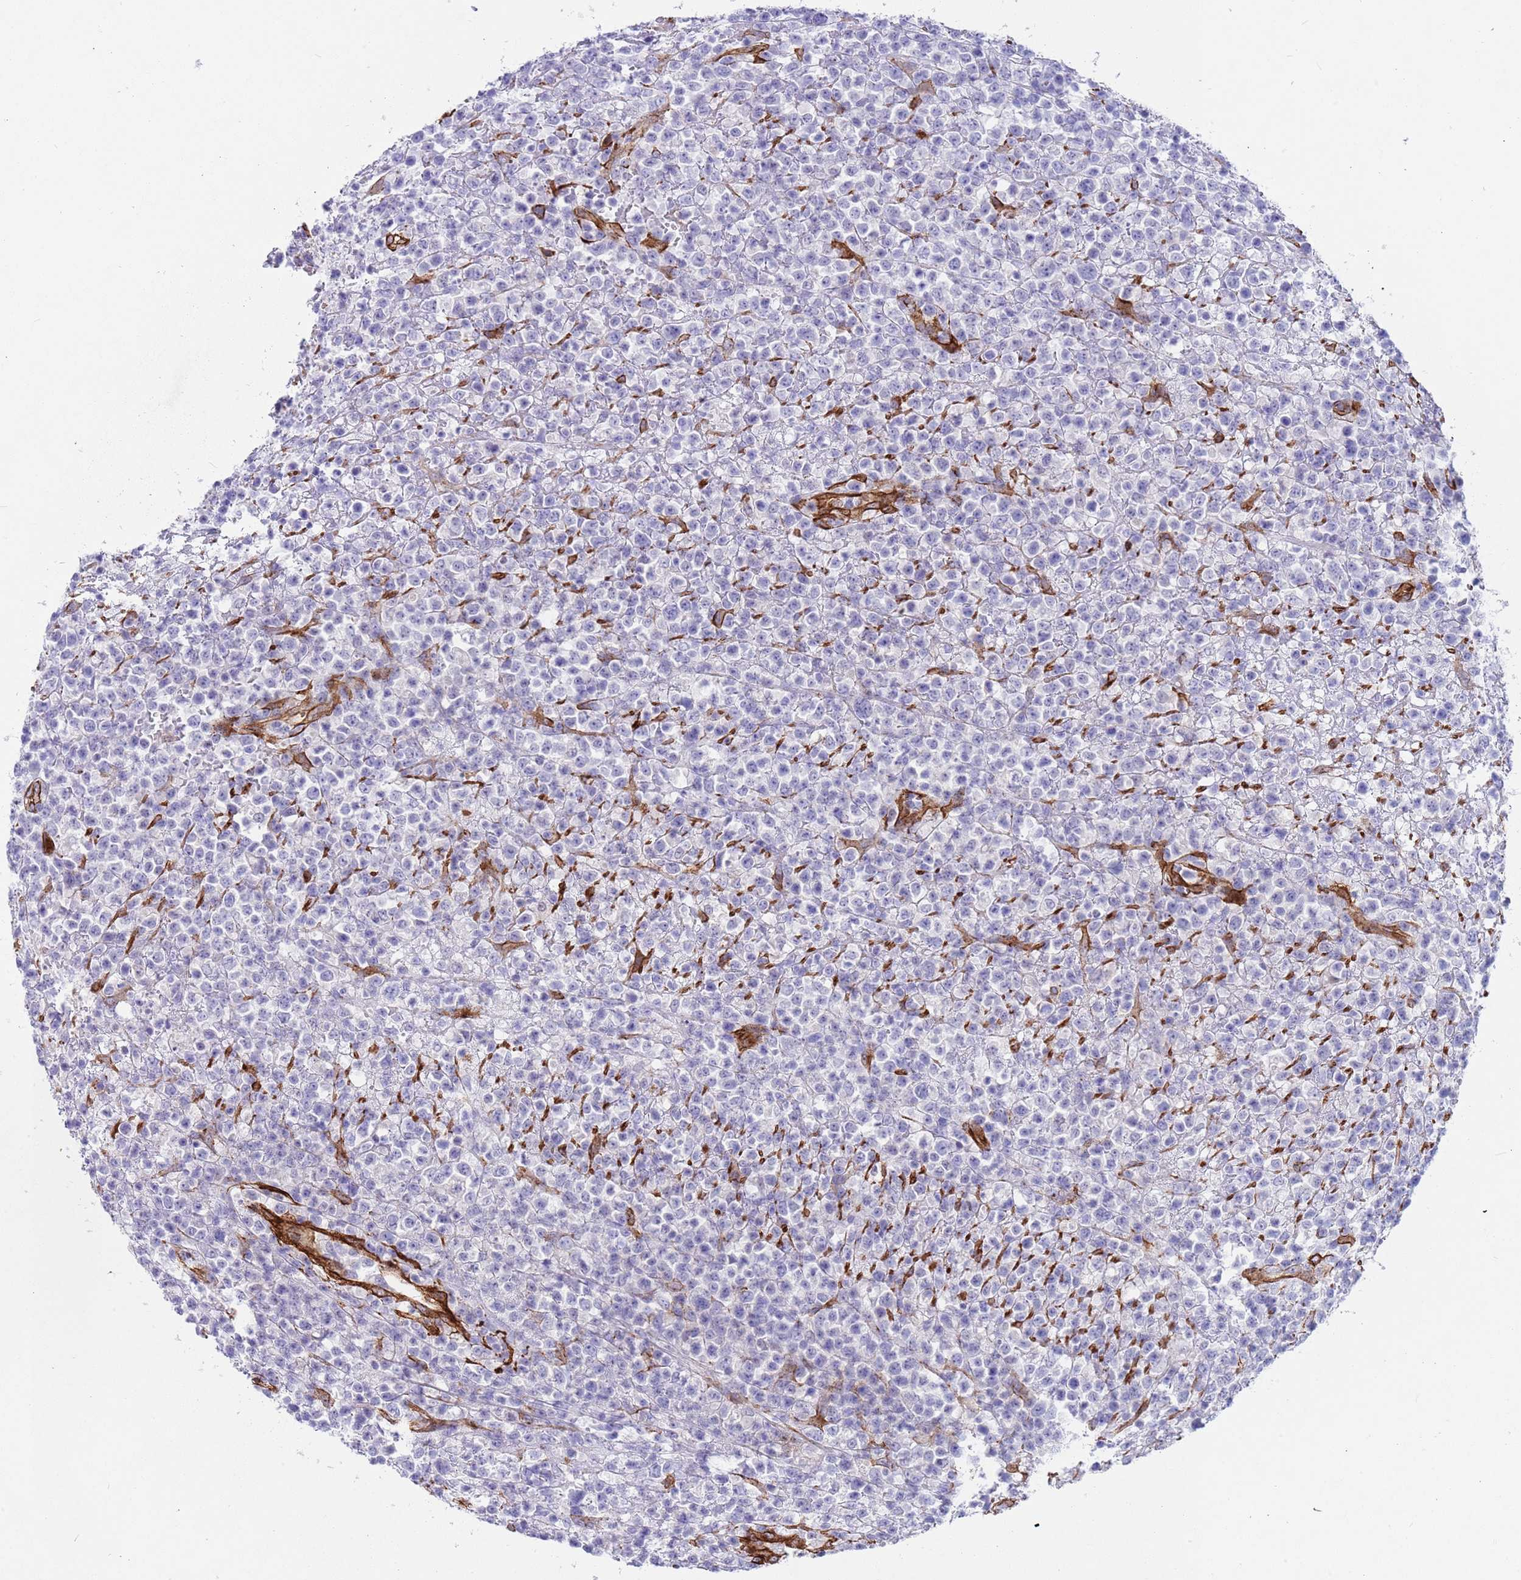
{"staining": {"intensity": "negative", "quantity": "none", "location": "none"}, "tissue": "lymphoma", "cell_type": "Tumor cells", "image_type": "cancer", "snomed": [{"axis": "morphology", "description": "Malignant lymphoma, non-Hodgkin's type, High grade"}, {"axis": "topography", "description": "Colon"}], "caption": "Tumor cells show no significant protein positivity in lymphoma.", "gene": "CAV2", "patient": {"sex": "female", "age": 53}}